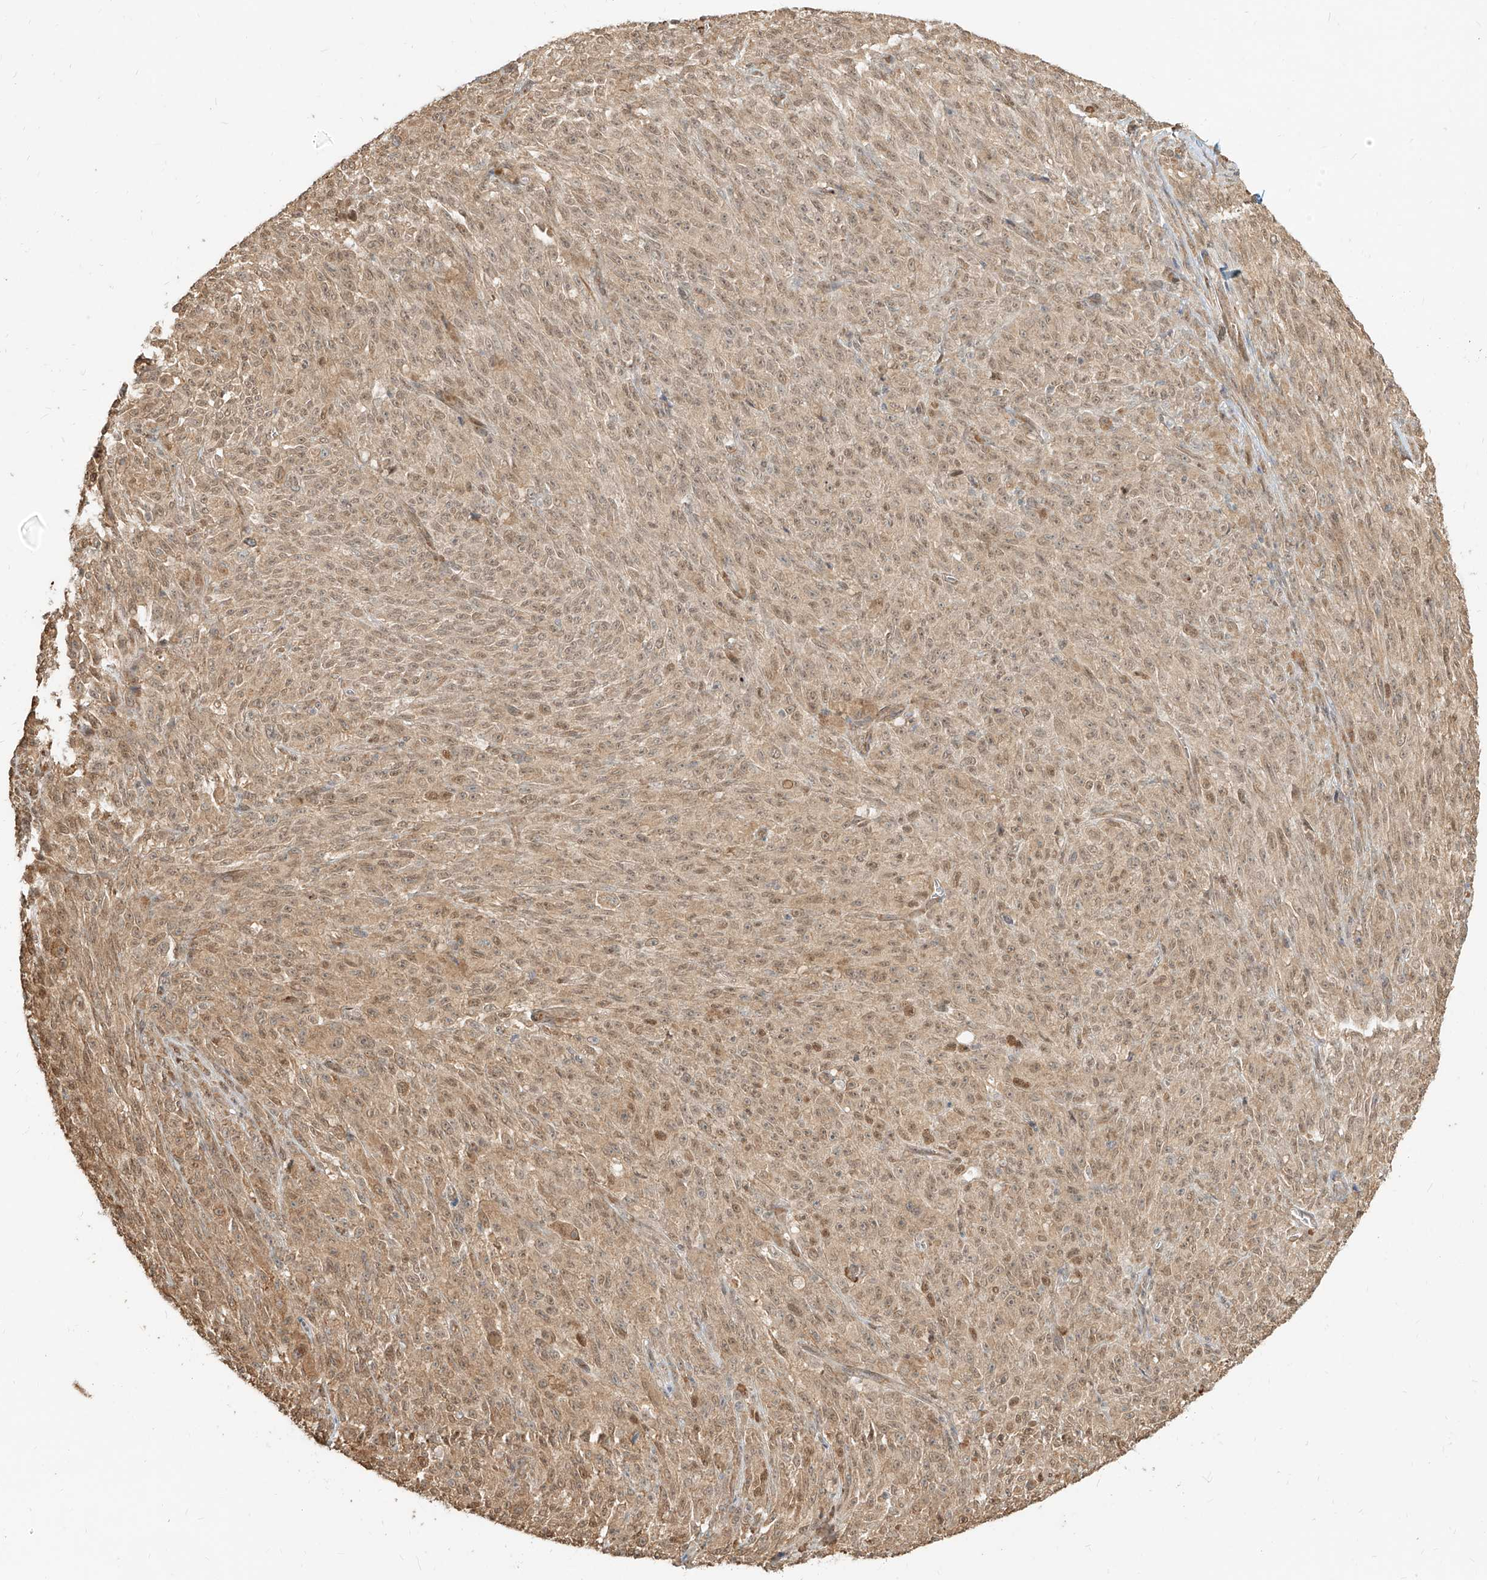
{"staining": {"intensity": "weak", "quantity": ">75%", "location": "cytoplasmic/membranous,nuclear"}, "tissue": "melanoma", "cell_type": "Tumor cells", "image_type": "cancer", "snomed": [{"axis": "morphology", "description": "Malignant melanoma, NOS"}, {"axis": "topography", "description": "Skin"}], "caption": "Tumor cells display weak cytoplasmic/membranous and nuclear expression in about >75% of cells in malignant melanoma. Using DAB (brown) and hematoxylin (blue) stains, captured at high magnification using brightfield microscopy.", "gene": "UBE2K", "patient": {"sex": "female", "age": 82}}